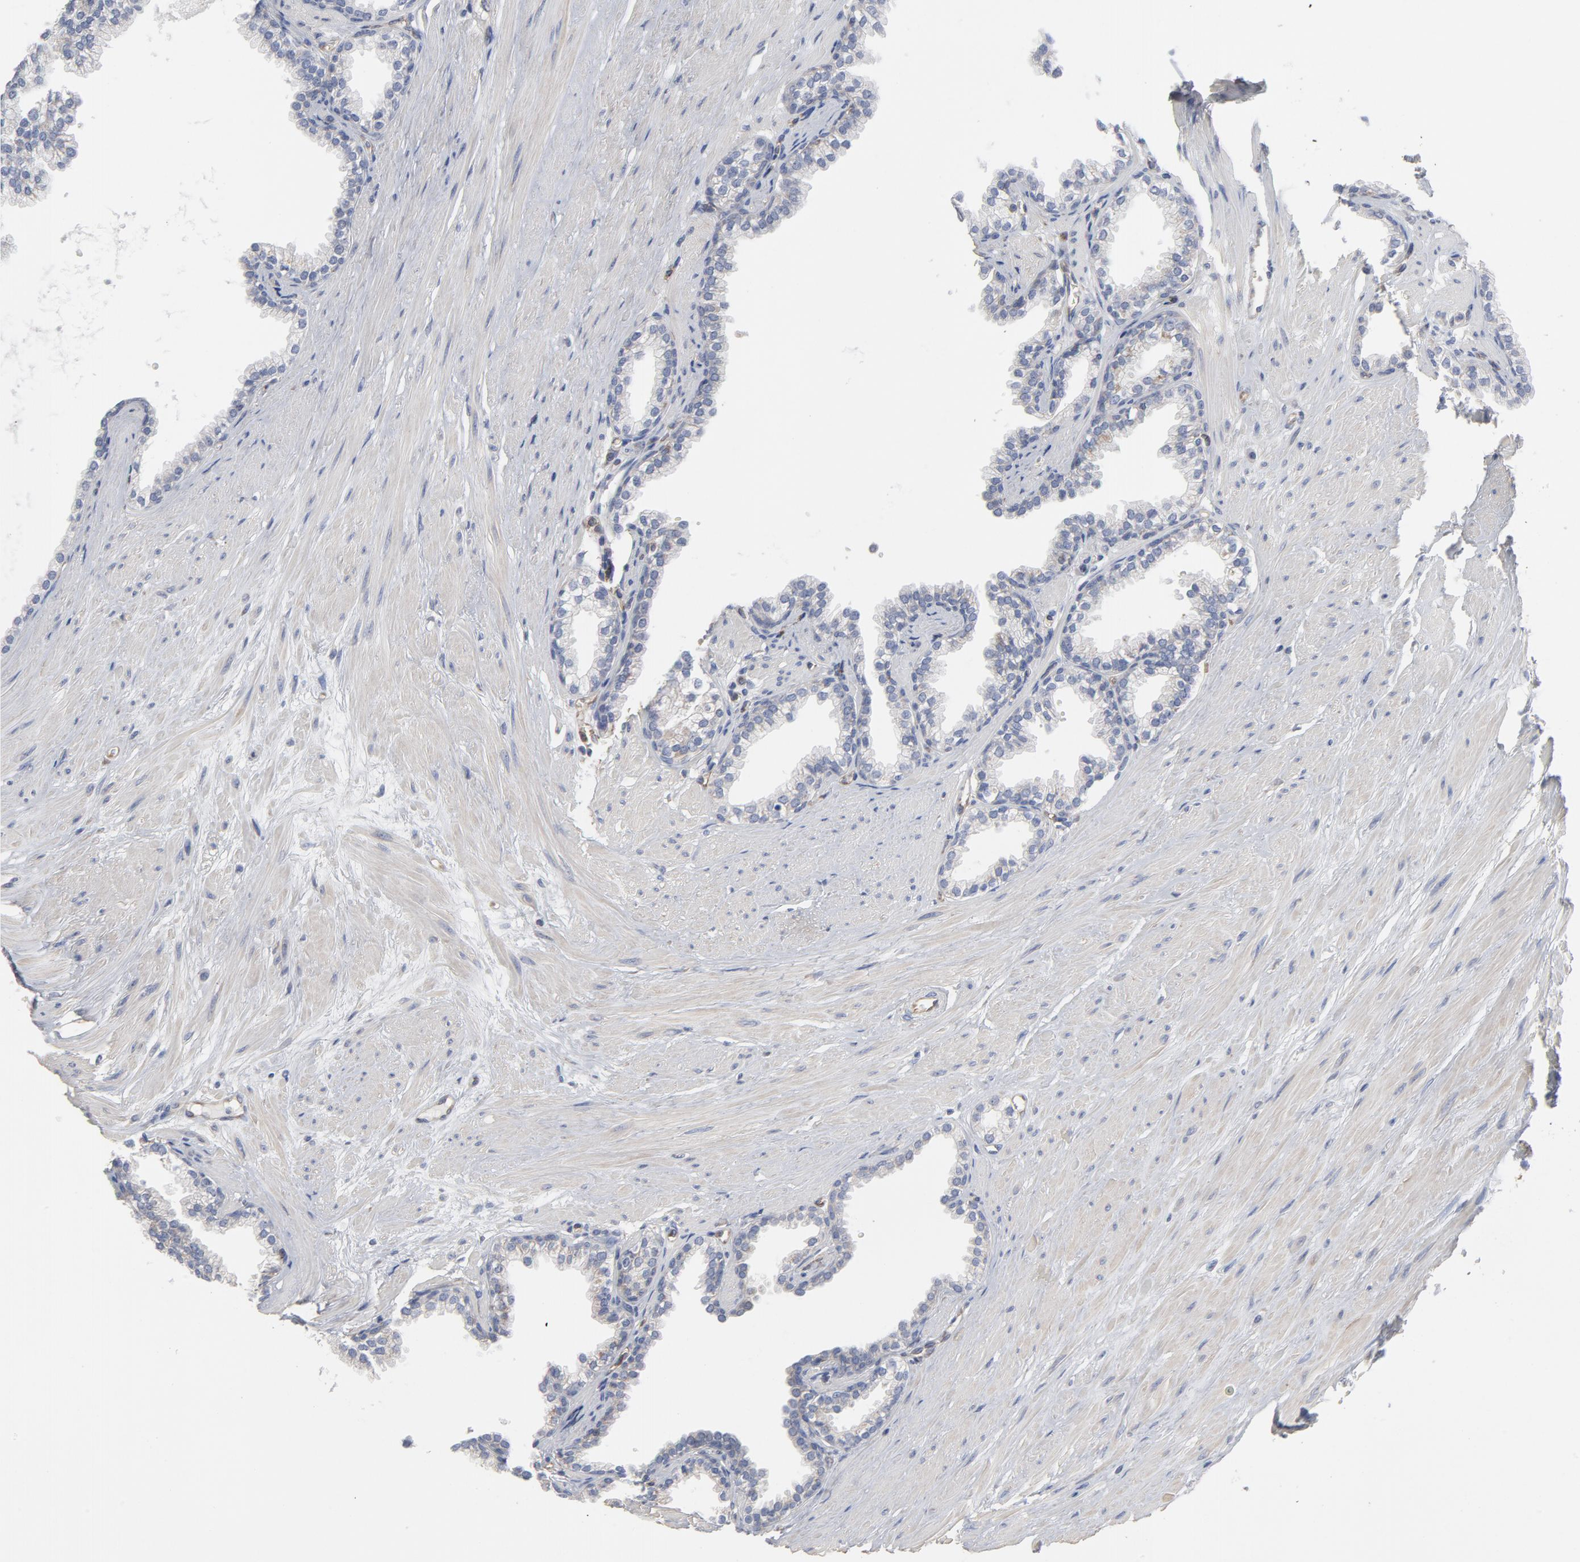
{"staining": {"intensity": "negative", "quantity": "none", "location": "none"}, "tissue": "prostate", "cell_type": "Glandular cells", "image_type": "normal", "snomed": [{"axis": "morphology", "description": "Normal tissue, NOS"}, {"axis": "topography", "description": "Prostate"}], "caption": "IHC photomicrograph of benign prostate: human prostate stained with DAB demonstrates no significant protein staining in glandular cells.", "gene": "OXA1L", "patient": {"sex": "male", "age": 64}}